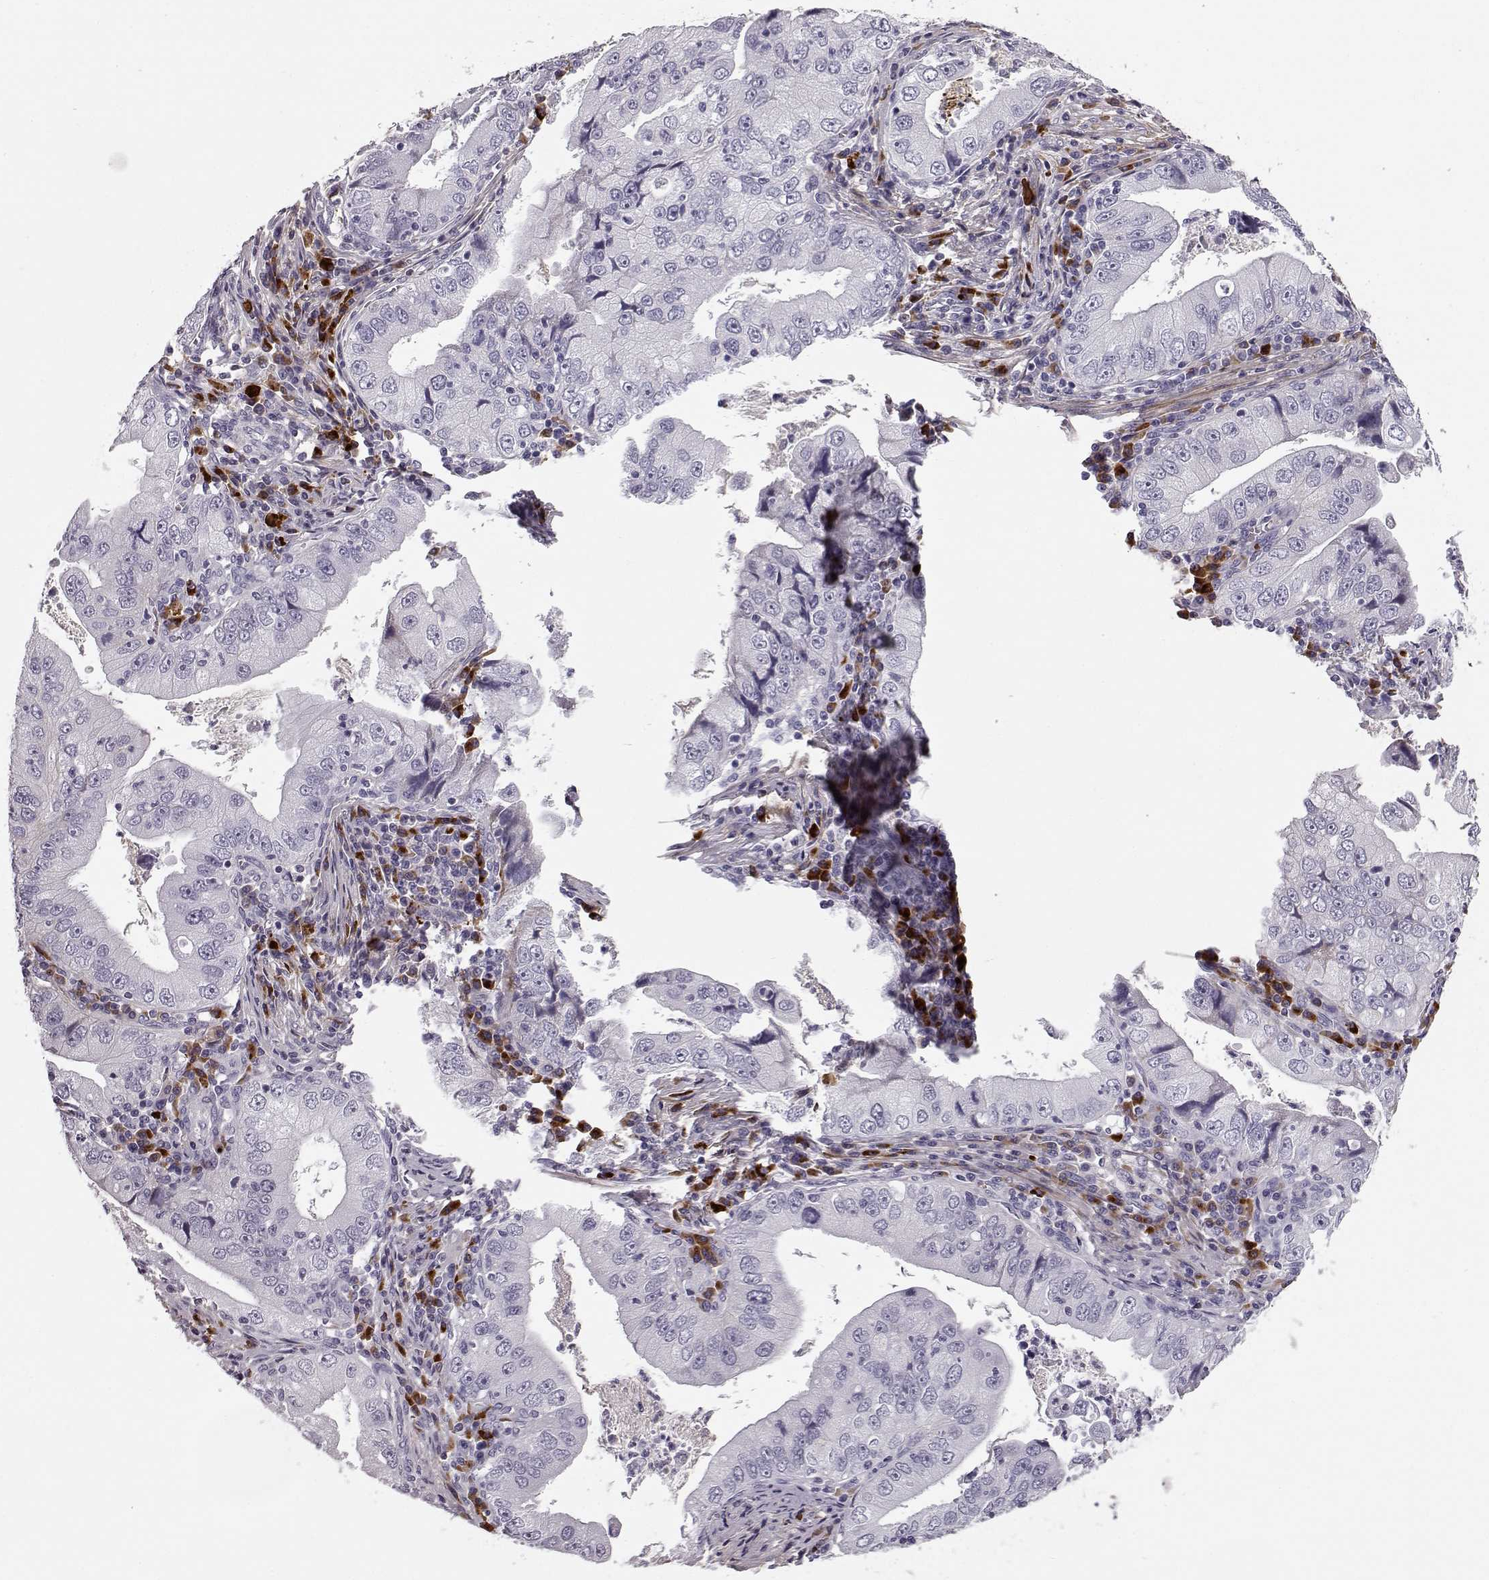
{"staining": {"intensity": "negative", "quantity": "none", "location": "none"}, "tissue": "stomach cancer", "cell_type": "Tumor cells", "image_type": "cancer", "snomed": [{"axis": "morphology", "description": "Adenocarcinoma, NOS"}, {"axis": "topography", "description": "Stomach"}], "caption": "DAB (3,3'-diaminobenzidine) immunohistochemical staining of stomach adenocarcinoma reveals no significant expression in tumor cells.", "gene": "CCL19", "patient": {"sex": "male", "age": 76}}